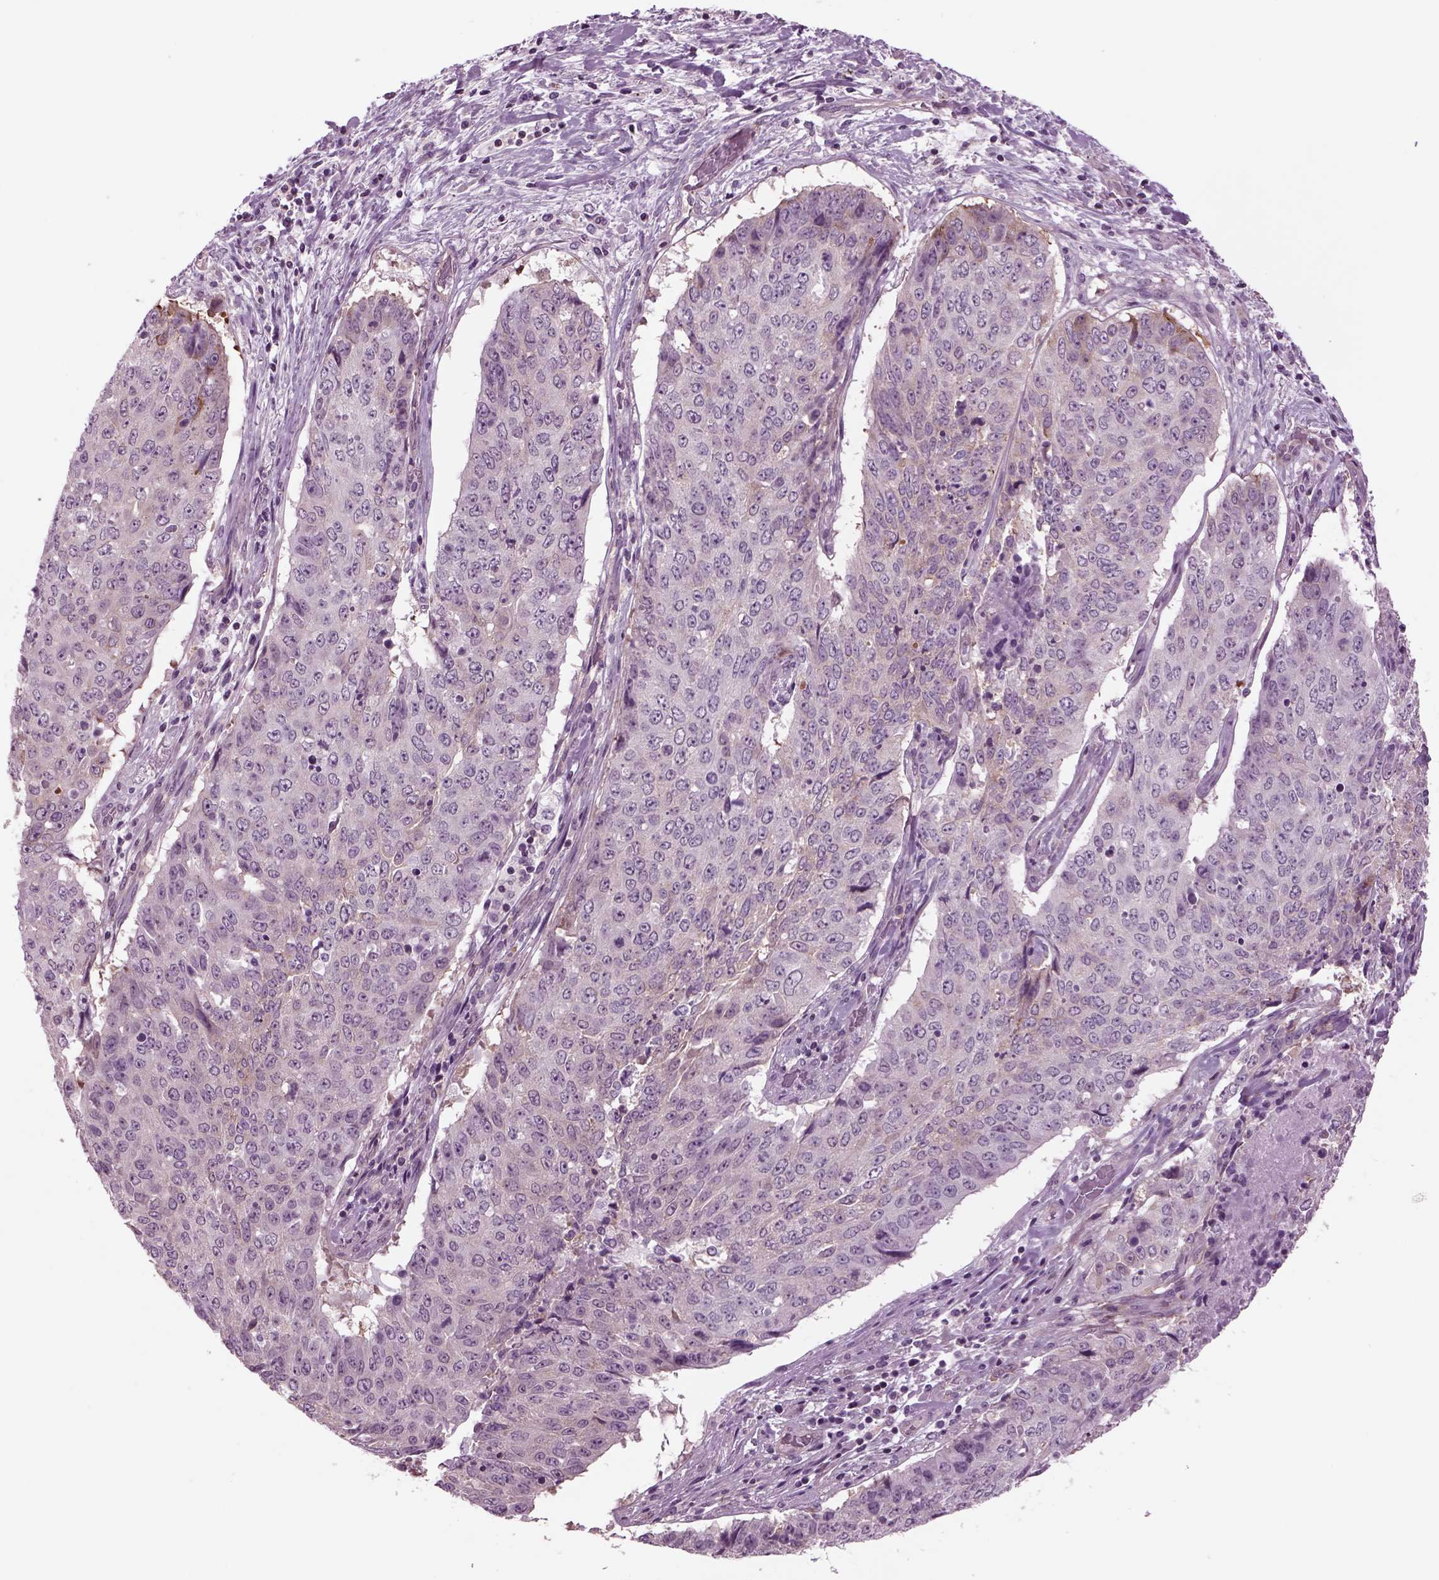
{"staining": {"intensity": "weak", "quantity": "<25%", "location": "cytoplasmic/membranous"}, "tissue": "lung cancer", "cell_type": "Tumor cells", "image_type": "cancer", "snomed": [{"axis": "morphology", "description": "Normal tissue, NOS"}, {"axis": "morphology", "description": "Squamous cell carcinoma, NOS"}, {"axis": "topography", "description": "Bronchus"}, {"axis": "topography", "description": "Lung"}], "caption": "A photomicrograph of lung squamous cell carcinoma stained for a protein demonstrates no brown staining in tumor cells.", "gene": "ODF3", "patient": {"sex": "male", "age": 64}}